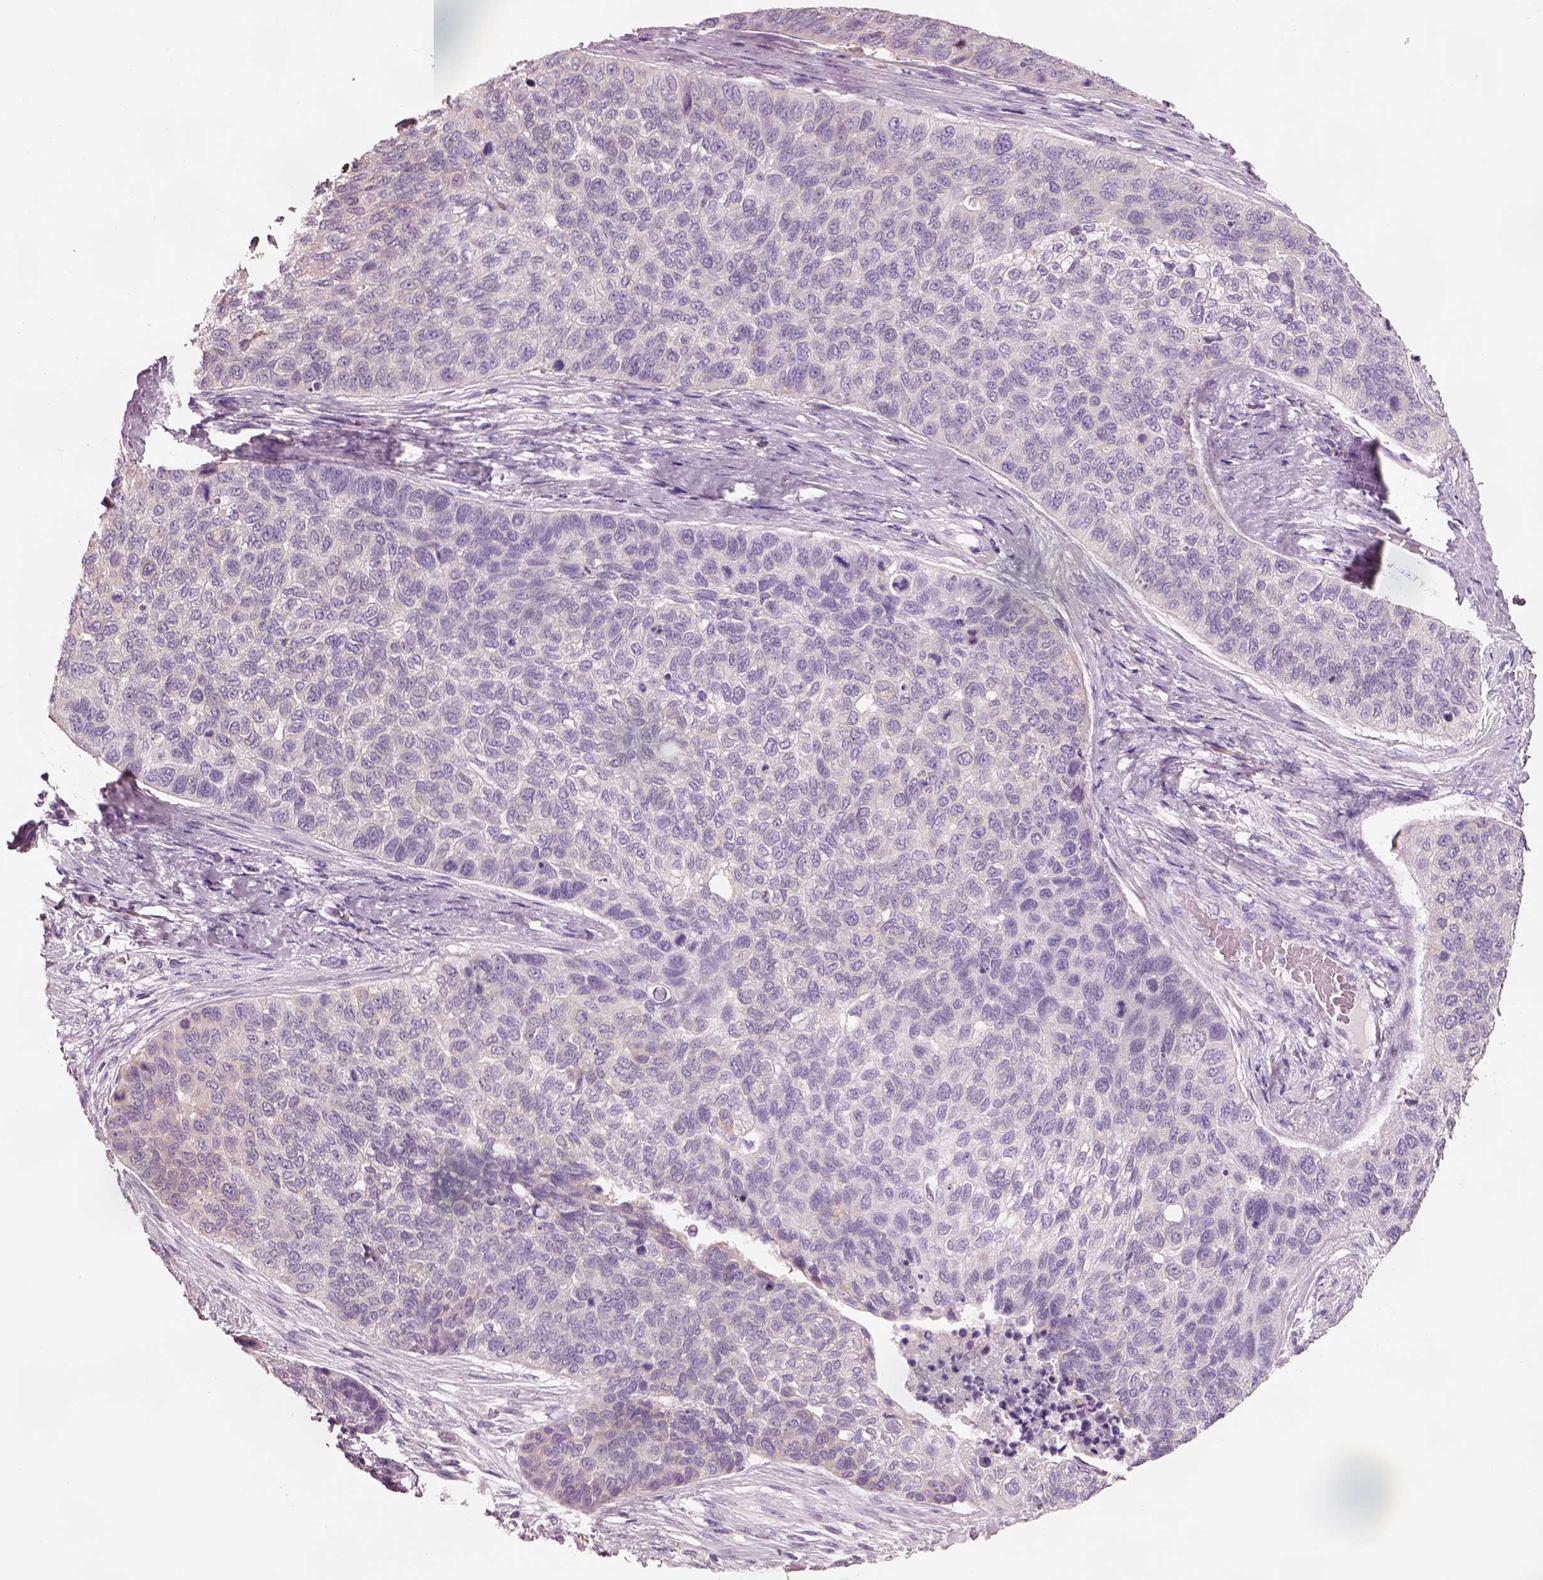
{"staining": {"intensity": "negative", "quantity": "none", "location": "none"}, "tissue": "lung cancer", "cell_type": "Tumor cells", "image_type": "cancer", "snomed": [{"axis": "morphology", "description": "Squamous cell carcinoma, NOS"}, {"axis": "topography", "description": "Lung"}], "caption": "Tumor cells show no significant protein expression in lung cancer (squamous cell carcinoma). The staining was performed using DAB to visualize the protein expression in brown, while the nuclei were stained in blue with hematoxylin (Magnification: 20x).", "gene": "PNOC", "patient": {"sex": "male", "age": 69}}